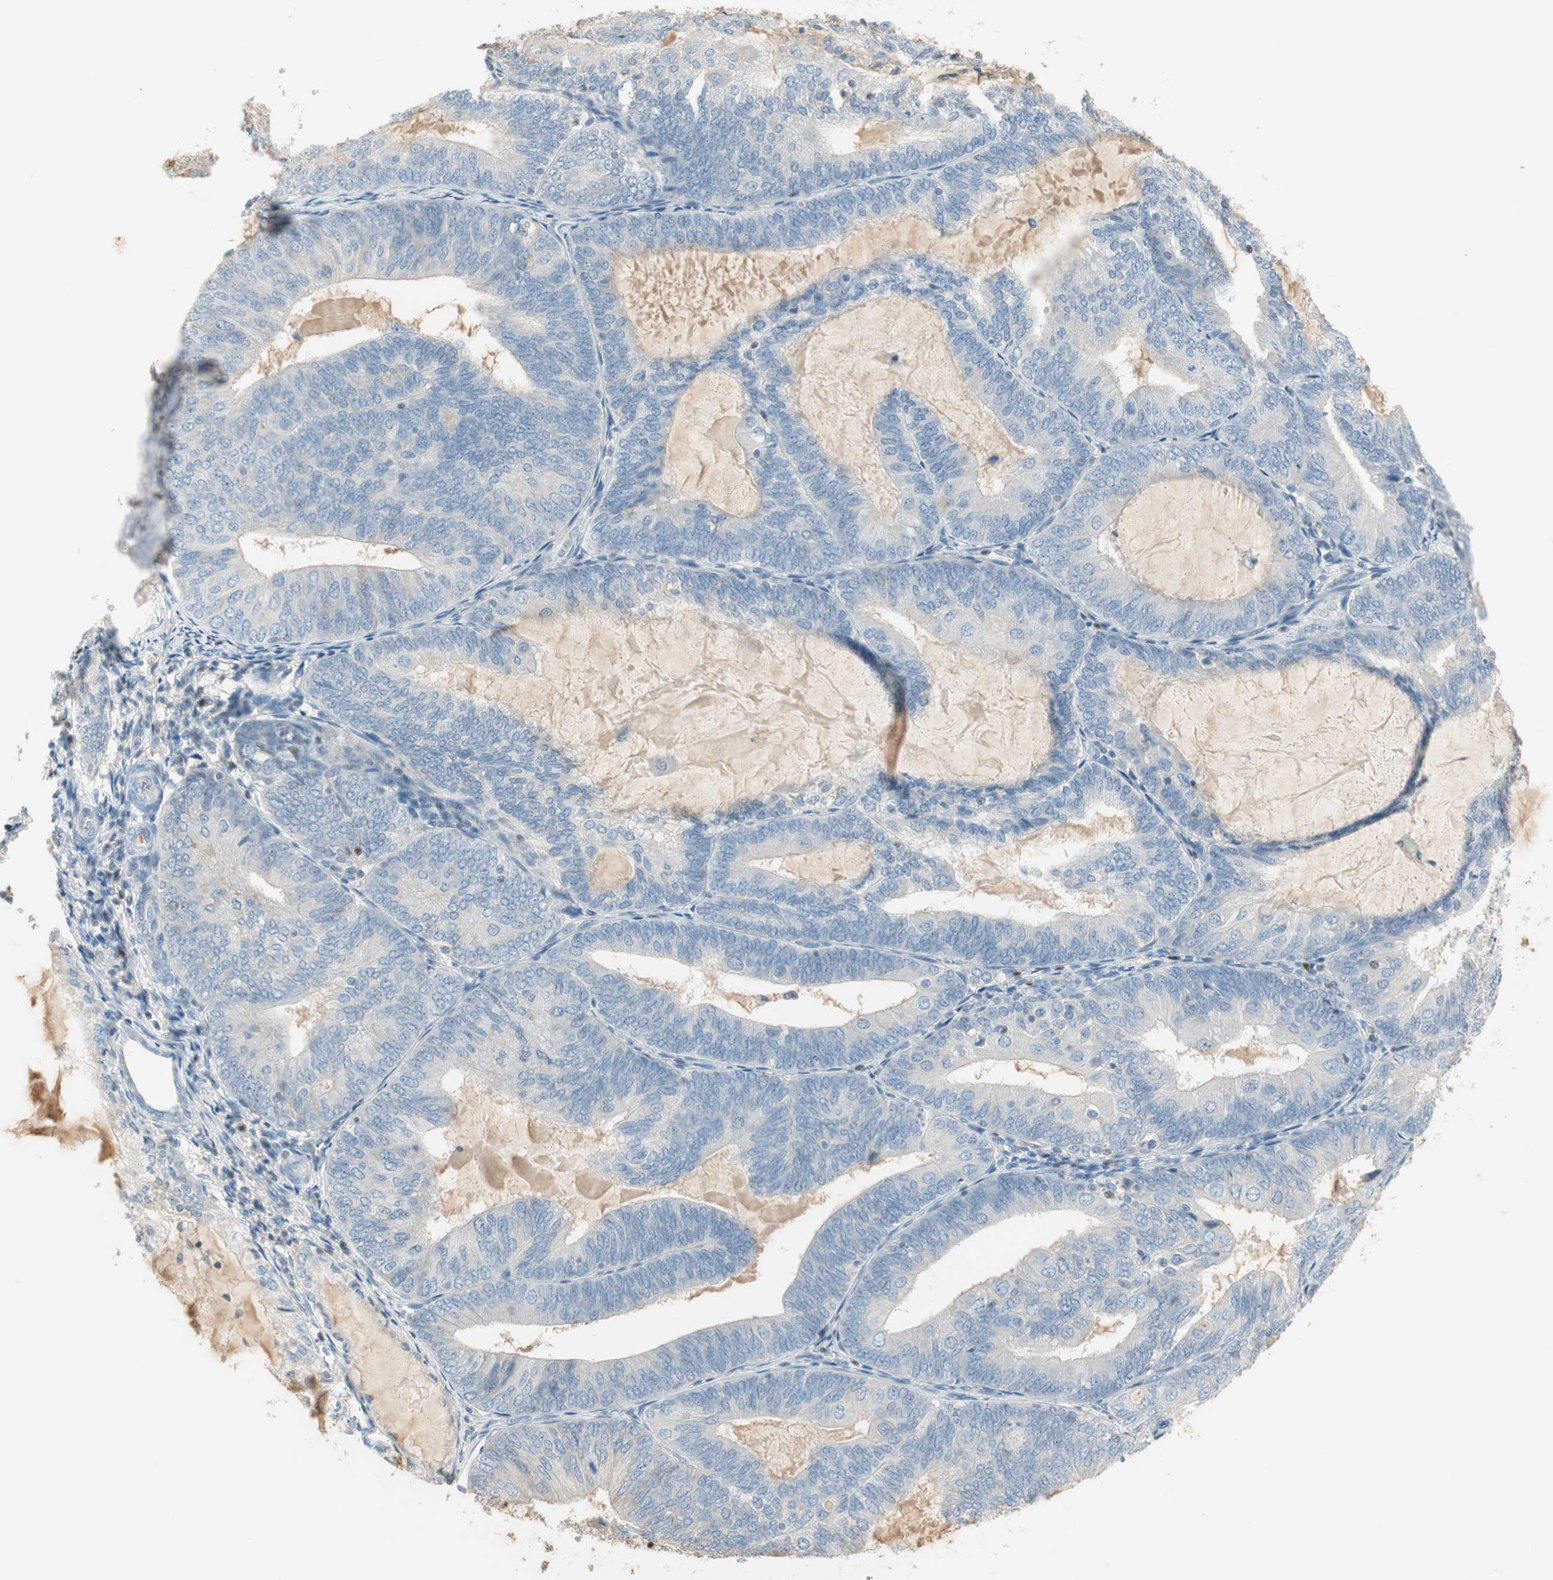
{"staining": {"intensity": "negative", "quantity": "none", "location": "none"}, "tissue": "endometrial cancer", "cell_type": "Tumor cells", "image_type": "cancer", "snomed": [{"axis": "morphology", "description": "Adenocarcinoma, NOS"}, {"axis": "topography", "description": "Endometrium"}], "caption": "Tumor cells show no significant protein positivity in endometrial cancer (adenocarcinoma). (DAB (3,3'-diaminobenzidine) IHC visualized using brightfield microscopy, high magnification).", "gene": "RUNX2", "patient": {"sex": "female", "age": 81}}